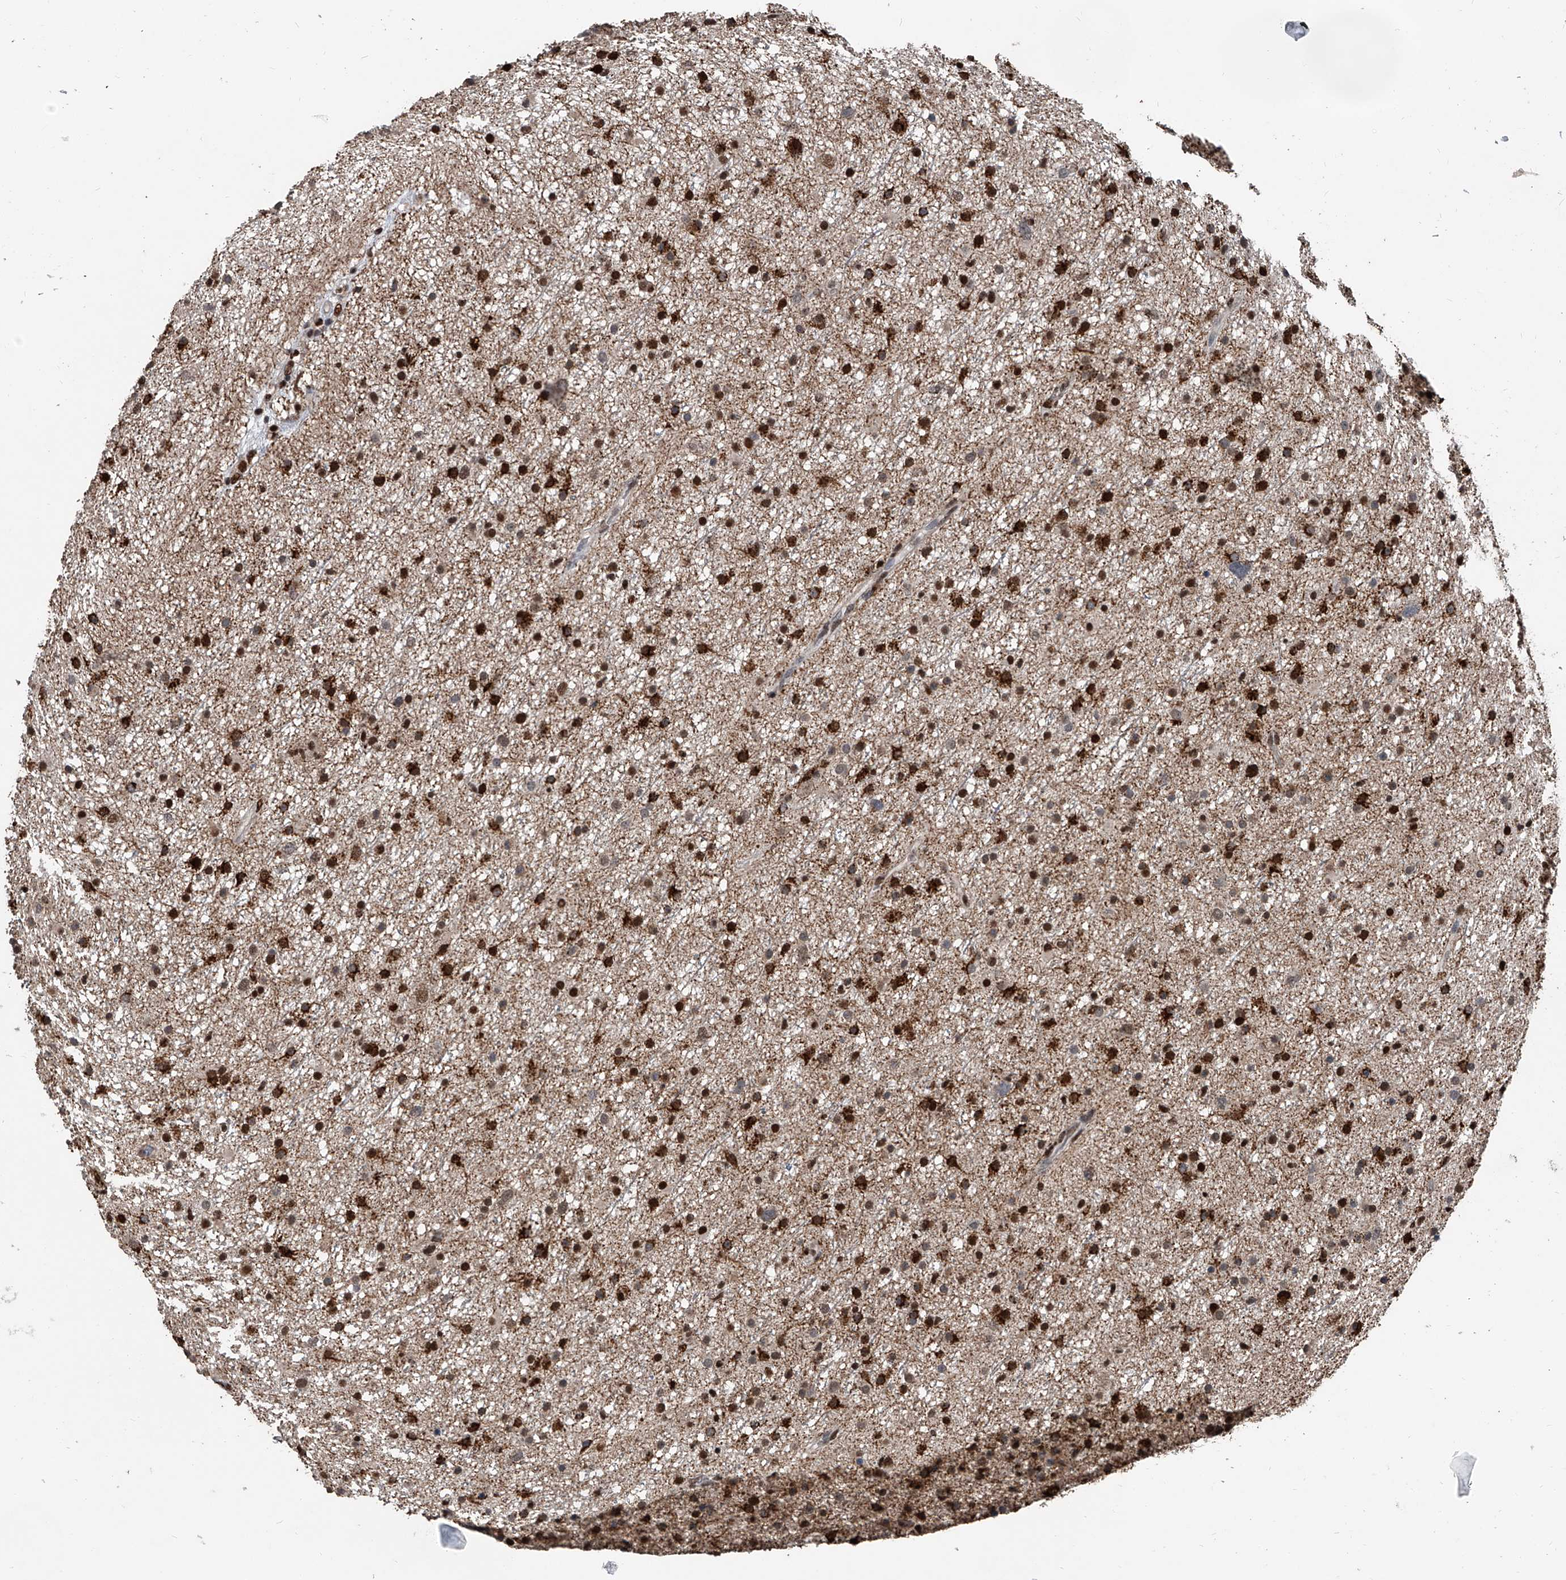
{"staining": {"intensity": "strong", "quantity": ">75%", "location": "nuclear"}, "tissue": "glioma", "cell_type": "Tumor cells", "image_type": "cancer", "snomed": [{"axis": "morphology", "description": "Glioma, malignant, Low grade"}, {"axis": "topography", "description": "Cerebral cortex"}], "caption": "Immunohistochemical staining of glioma shows high levels of strong nuclear protein staining in about >75% of tumor cells. (DAB (3,3'-diaminobenzidine) IHC, brown staining for protein, blue staining for nuclei).", "gene": "FKBP5", "patient": {"sex": "female", "age": 39}}